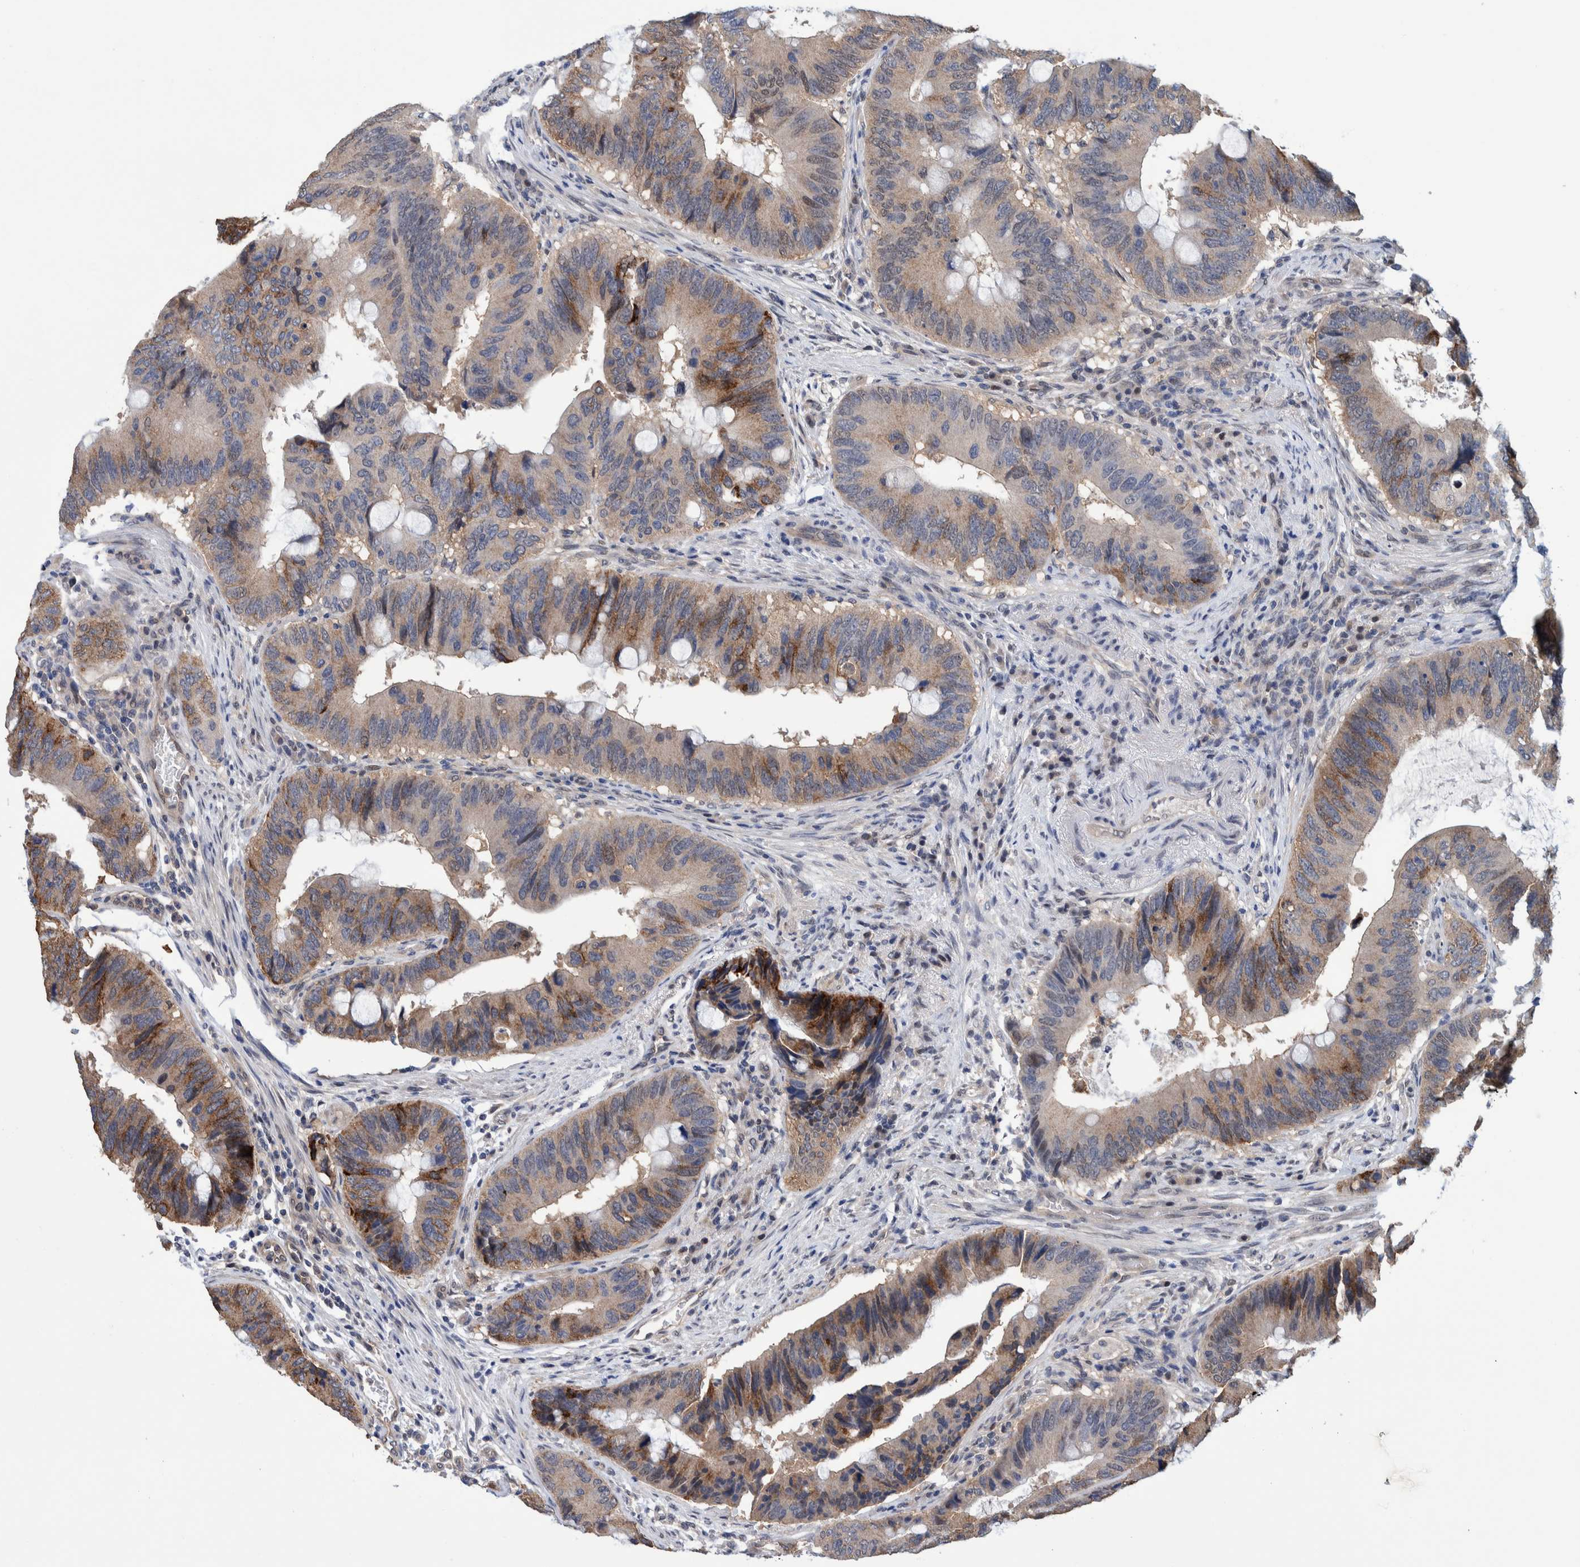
{"staining": {"intensity": "moderate", "quantity": "25%-75%", "location": "cytoplasmic/membranous"}, "tissue": "colorectal cancer", "cell_type": "Tumor cells", "image_type": "cancer", "snomed": [{"axis": "morphology", "description": "Adenocarcinoma, NOS"}, {"axis": "topography", "description": "Colon"}], "caption": "Immunohistochemical staining of human colorectal cancer (adenocarcinoma) demonstrates medium levels of moderate cytoplasmic/membranous expression in approximately 25%-75% of tumor cells.", "gene": "PFAS", "patient": {"sex": "male", "age": 71}}